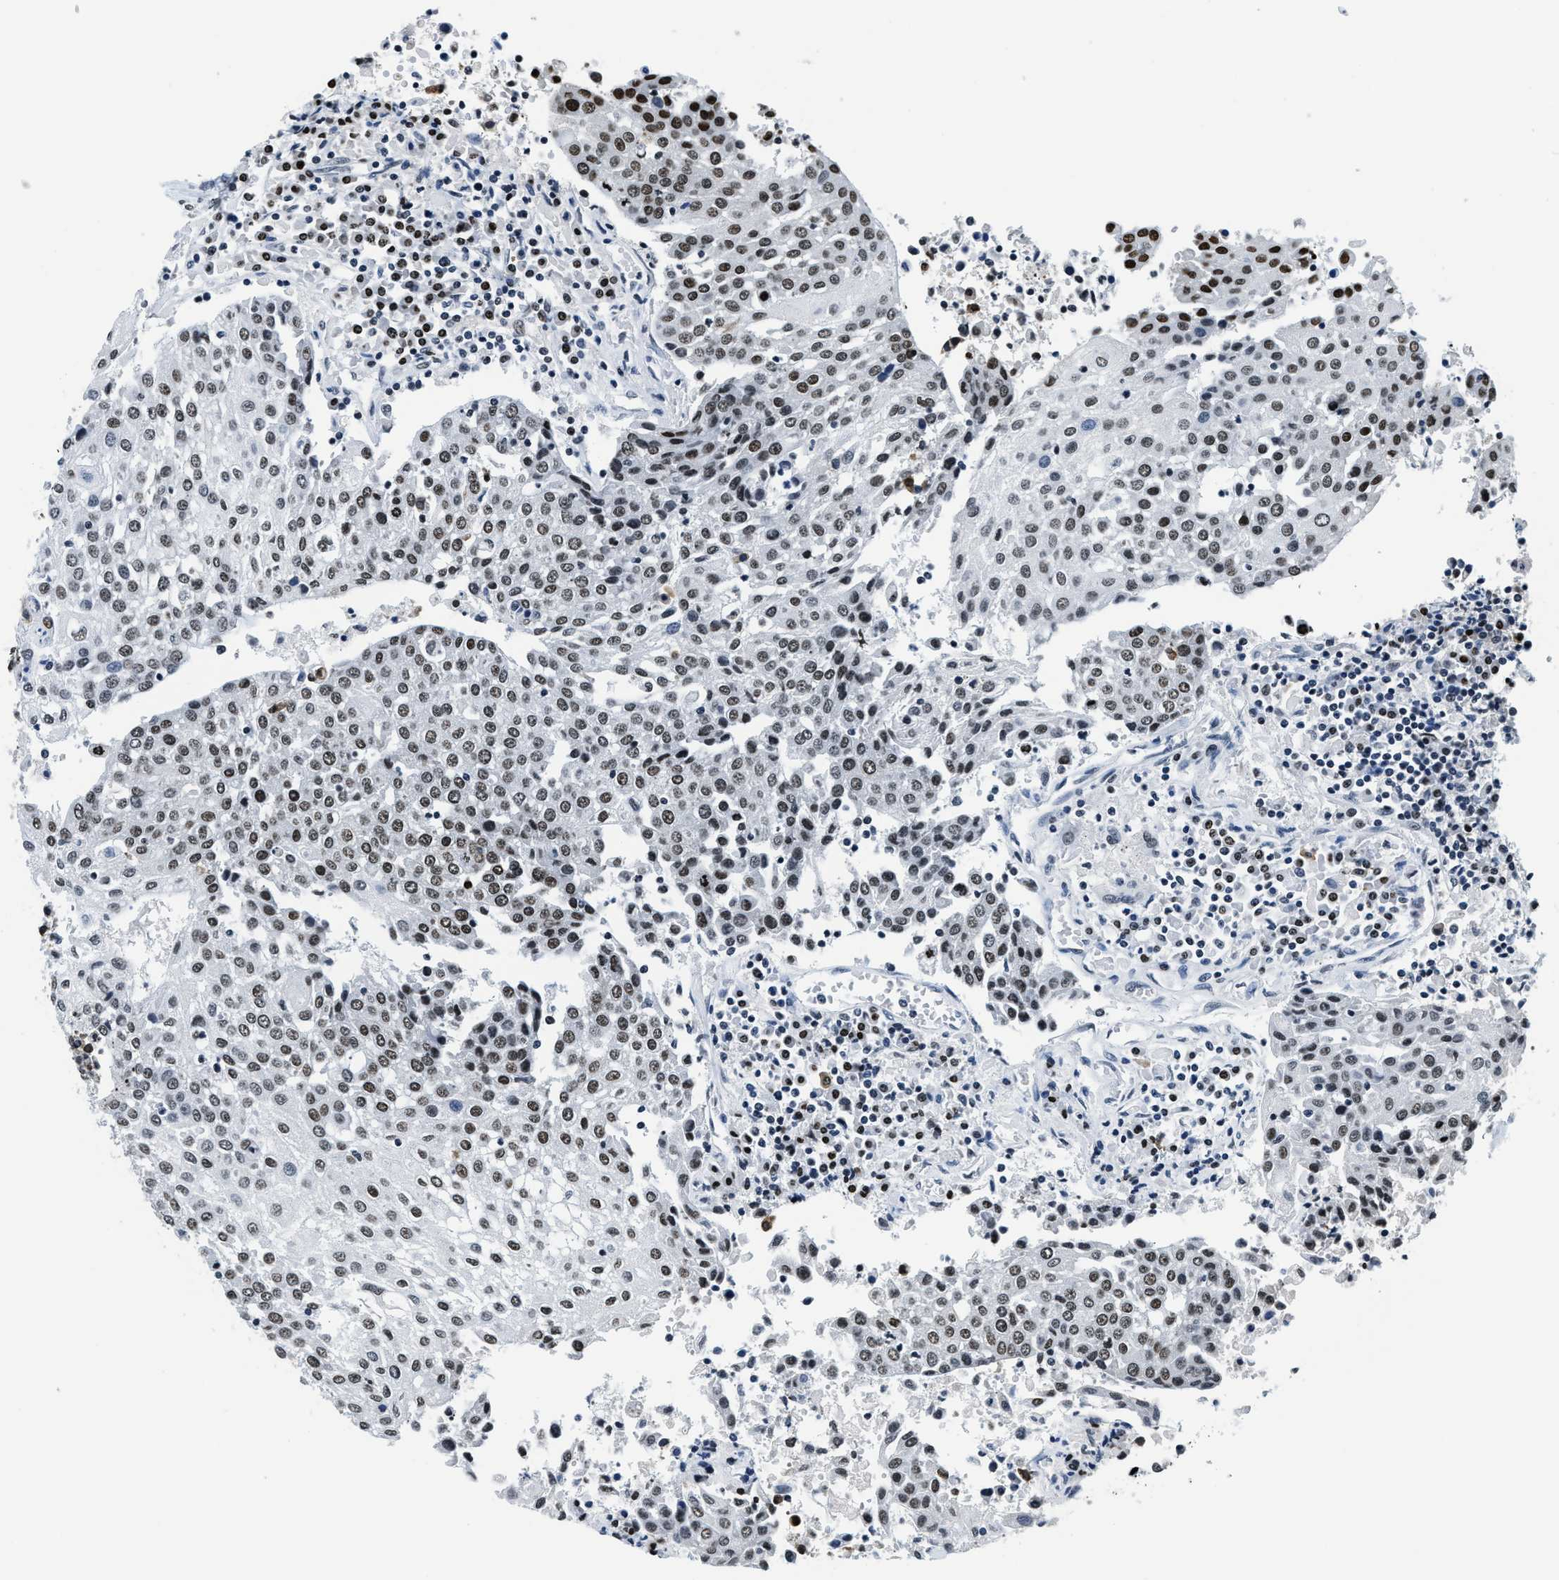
{"staining": {"intensity": "weak", "quantity": "25%-75%", "location": "nuclear"}, "tissue": "urothelial cancer", "cell_type": "Tumor cells", "image_type": "cancer", "snomed": [{"axis": "morphology", "description": "Urothelial carcinoma, High grade"}, {"axis": "topography", "description": "Urinary bladder"}], "caption": "A histopathology image of human urothelial cancer stained for a protein shows weak nuclear brown staining in tumor cells.", "gene": "TOP1", "patient": {"sex": "female", "age": 85}}